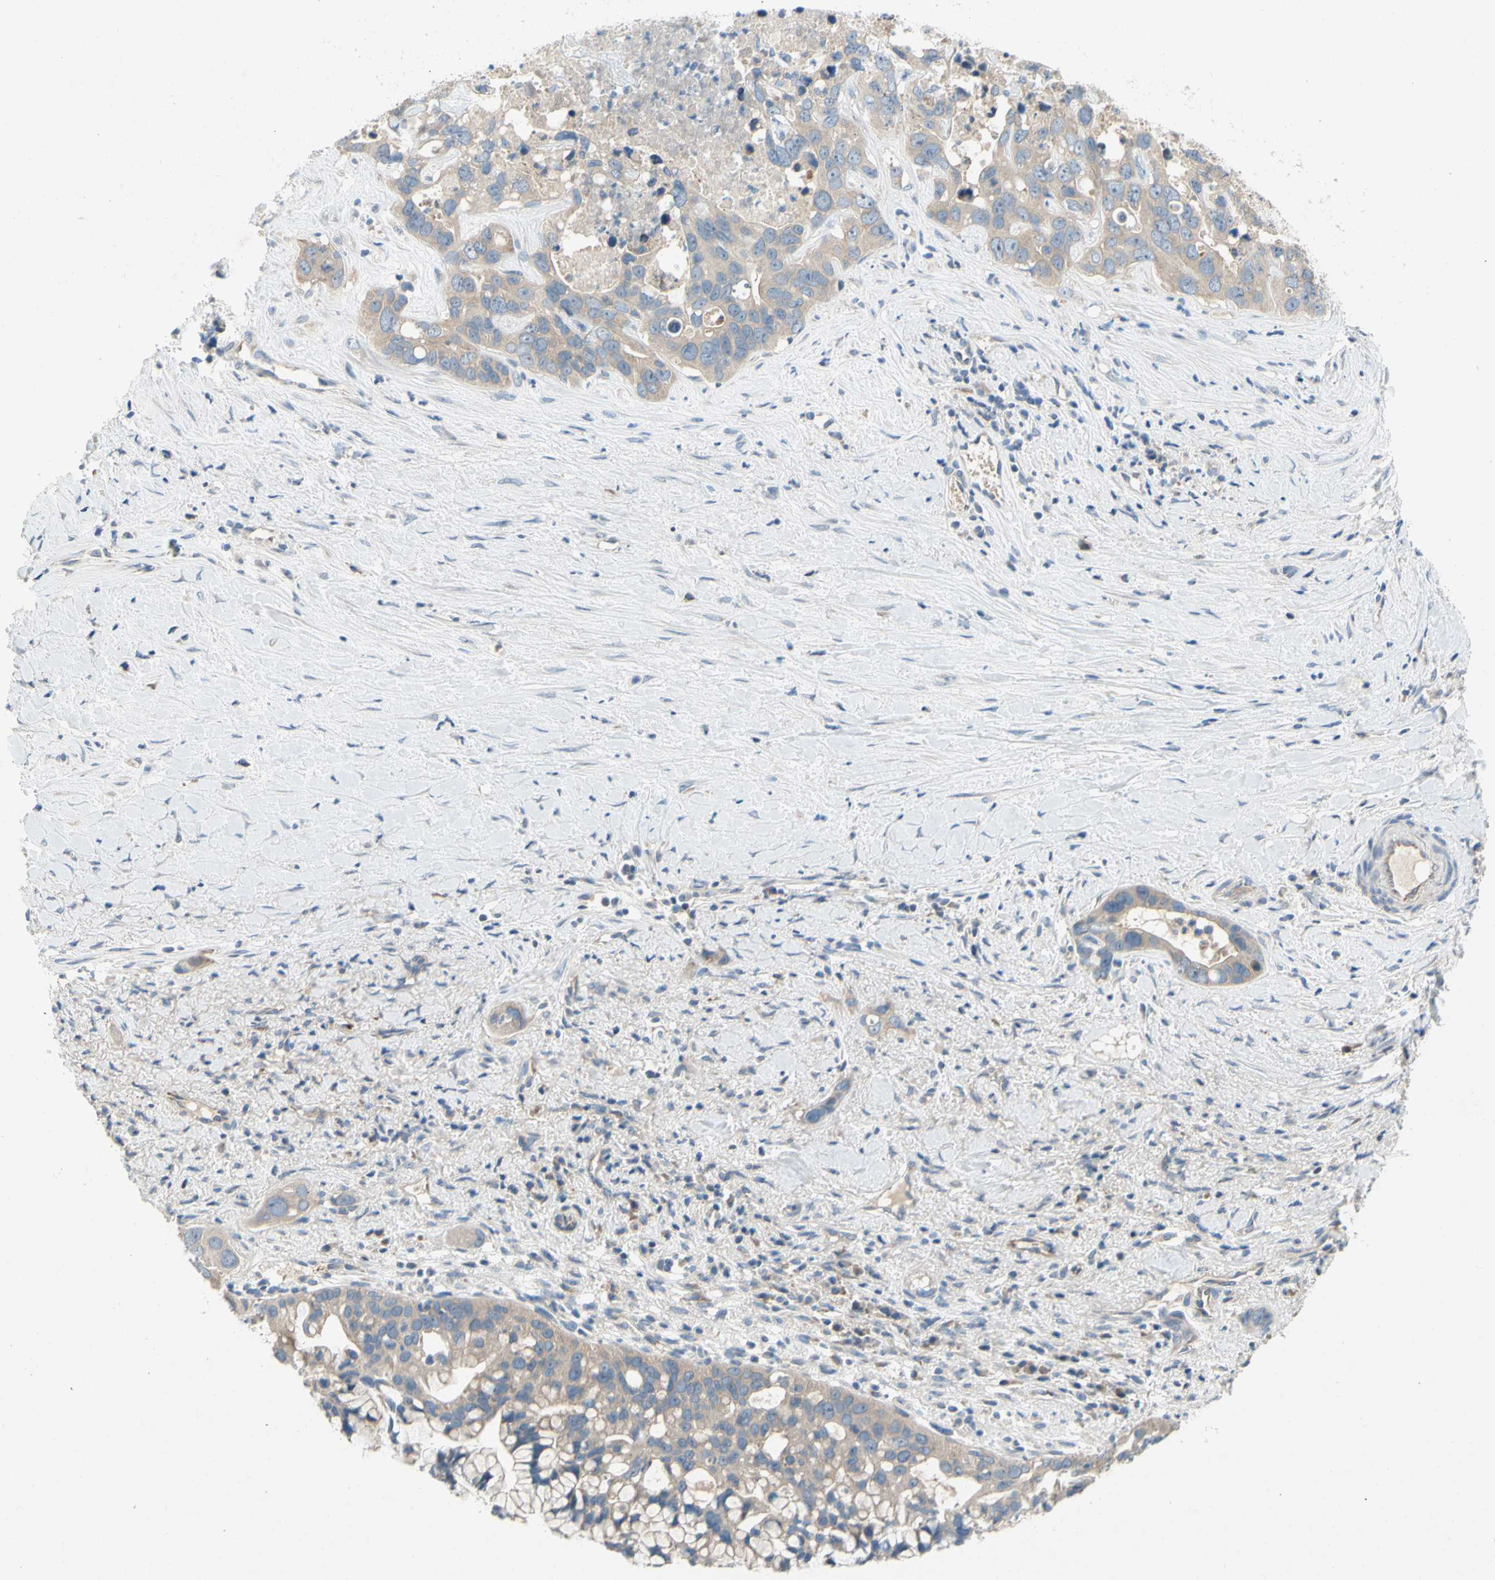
{"staining": {"intensity": "weak", "quantity": ">75%", "location": "cytoplasmic/membranous"}, "tissue": "liver cancer", "cell_type": "Tumor cells", "image_type": "cancer", "snomed": [{"axis": "morphology", "description": "Cholangiocarcinoma"}, {"axis": "topography", "description": "Liver"}], "caption": "Liver cancer (cholangiocarcinoma) stained with DAB (3,3'-diaminobenzidine) immunohistochemistry shows low levels of weak cytoplasmic/membranous positivity in about >75% of tumor cells.", "gene": "KLHDC8B", "patient": {"sex": "female", "age": 65}}